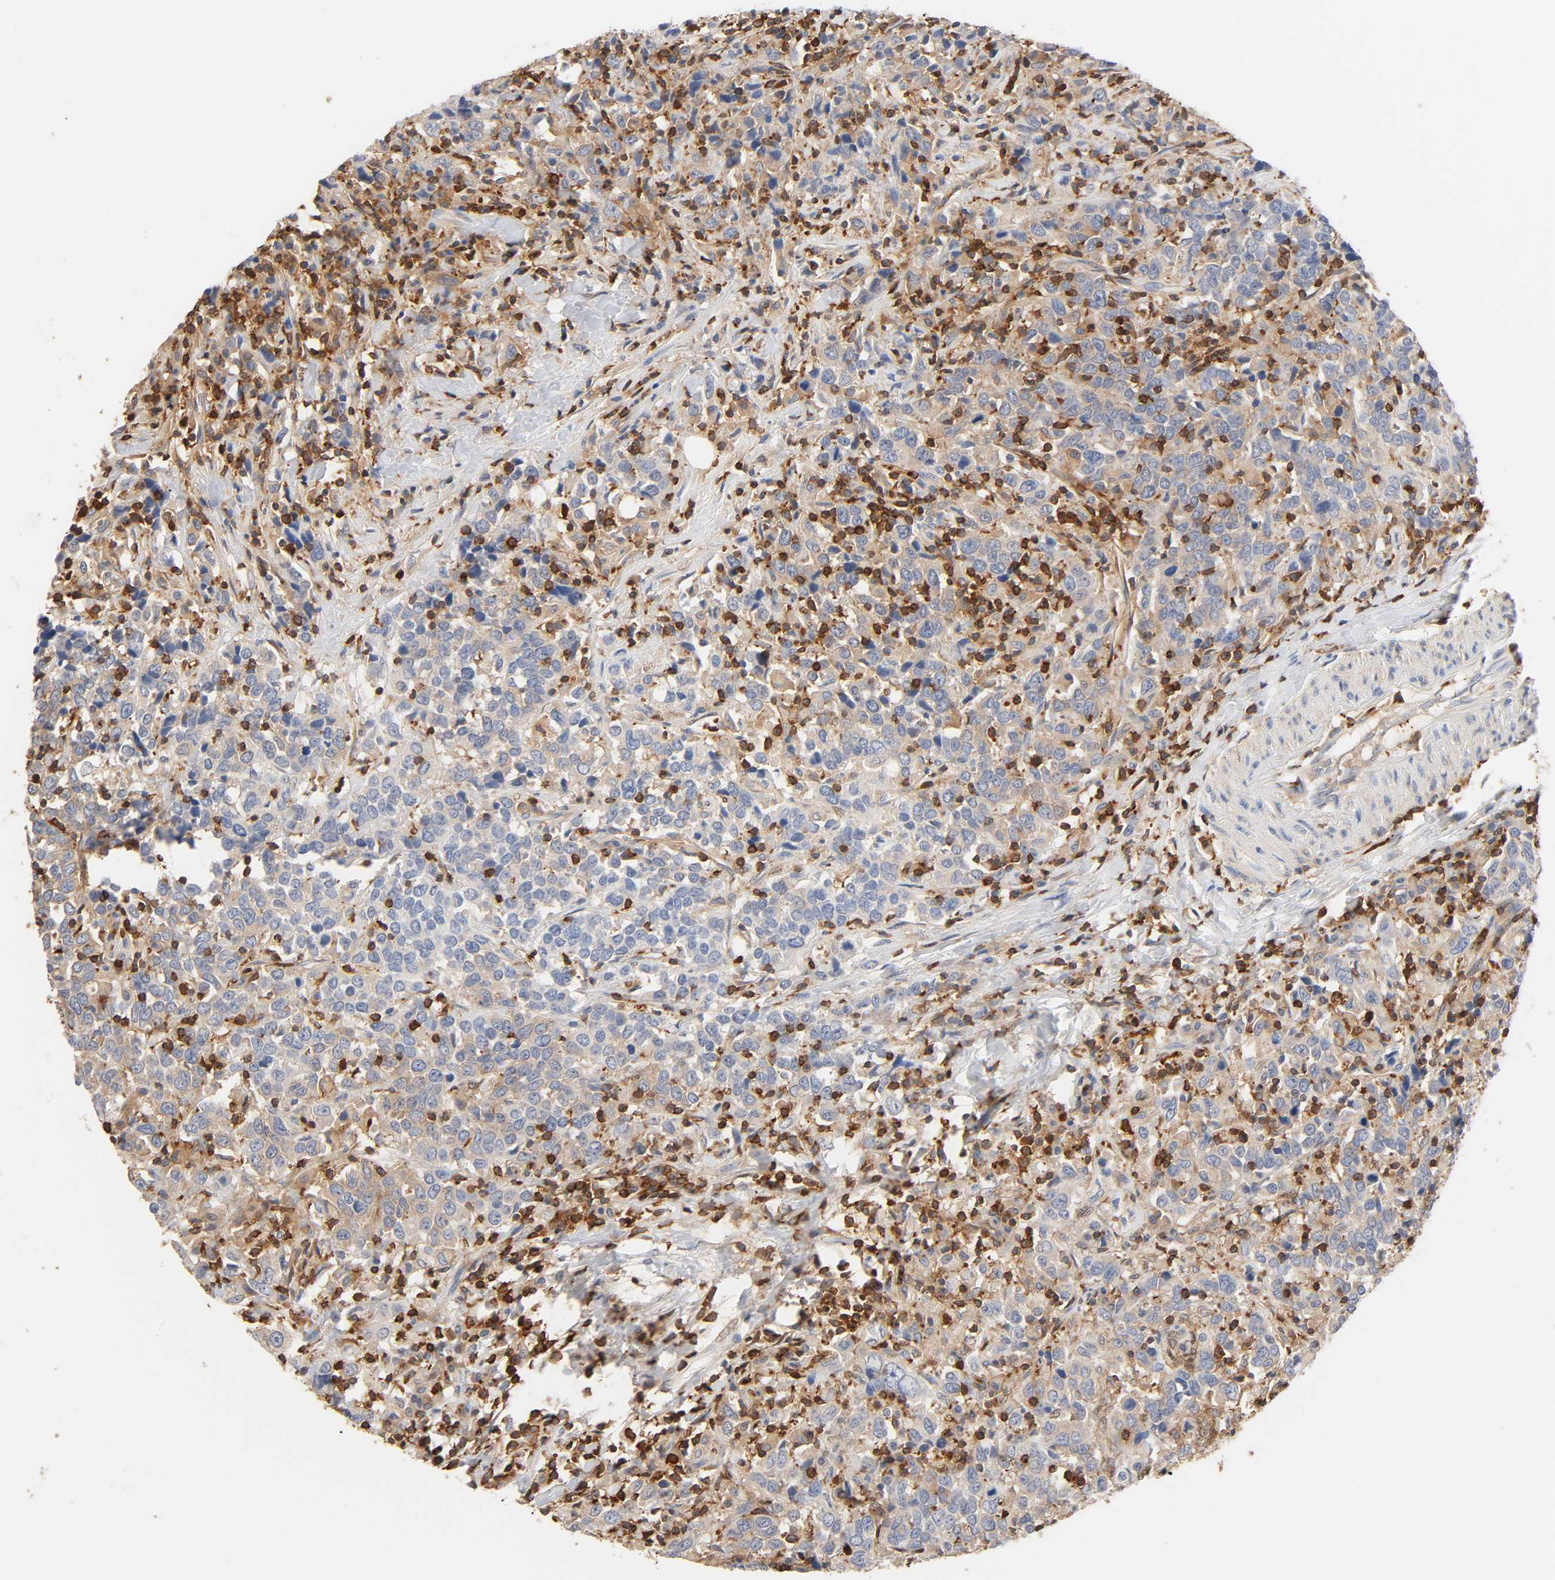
{"staining": {"intensity": "moderate", "quantity": ">75%", "location": "cytoplasmic/membranous"}, "tissue": "urothelial cancer", "cell_type": "Tumor cells", "image_type": "cancer", "snomed": [{"axis": "morphology", "description": "Urothelial carcinoma, High grade"}, {"axis": "topography", "description": "Urinary bladder"}], "caption": "A medium amount of moderate cytoplasmic/membranous staining is identified in about >75% of tumor cells in urothelial cancer tissue. The staining is performed using DAB (3,3'-diaminobenzidine) brown chromogen to label protein expression. The nuclei are counter-stained blue using hematoxylin.", "gene": "BIN1", "patient": {"sex": "male", "age": 61}}